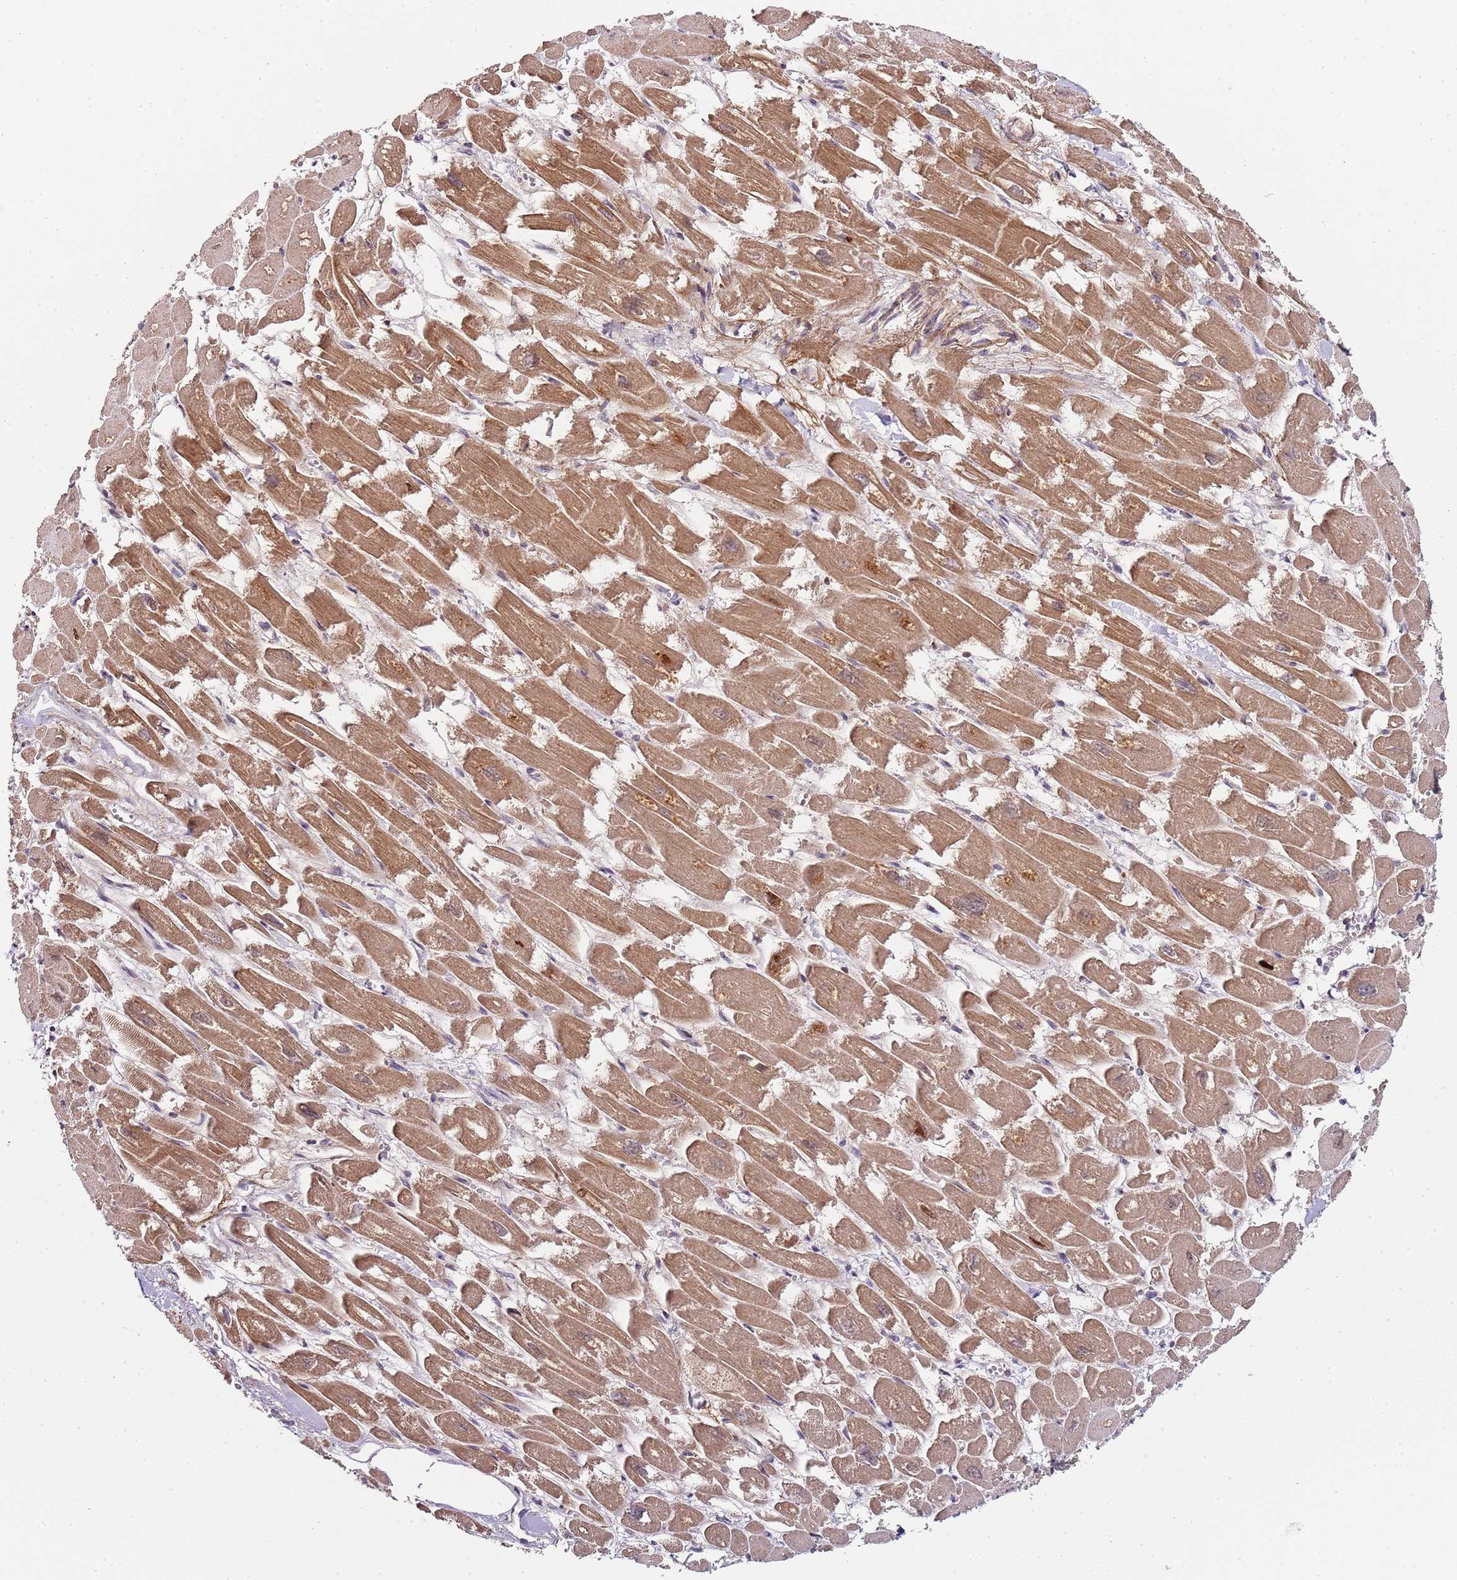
{"staining": {"intensity": "moderate", "quantity": ">75%", "location": "cytoplasmic/membranous"}, "tissue": "heart muscle", "cell_type": "Cardiomyocytes", "image_type": "normal", "snomed": [{"axis": "morphology", "description": "Normal tissue, NOS"}, {"axis": "topography", "description": "Heart"}], "caption": "Cardiomyocytes display medium levels of moderate cytoplasmic/membranous expression in about >75% of cells in normal heart muscle. (IHC, brightfield microscopy, high magnification).", "gene": "EDC3", "patient": {"sex": "male", "age": 54}}